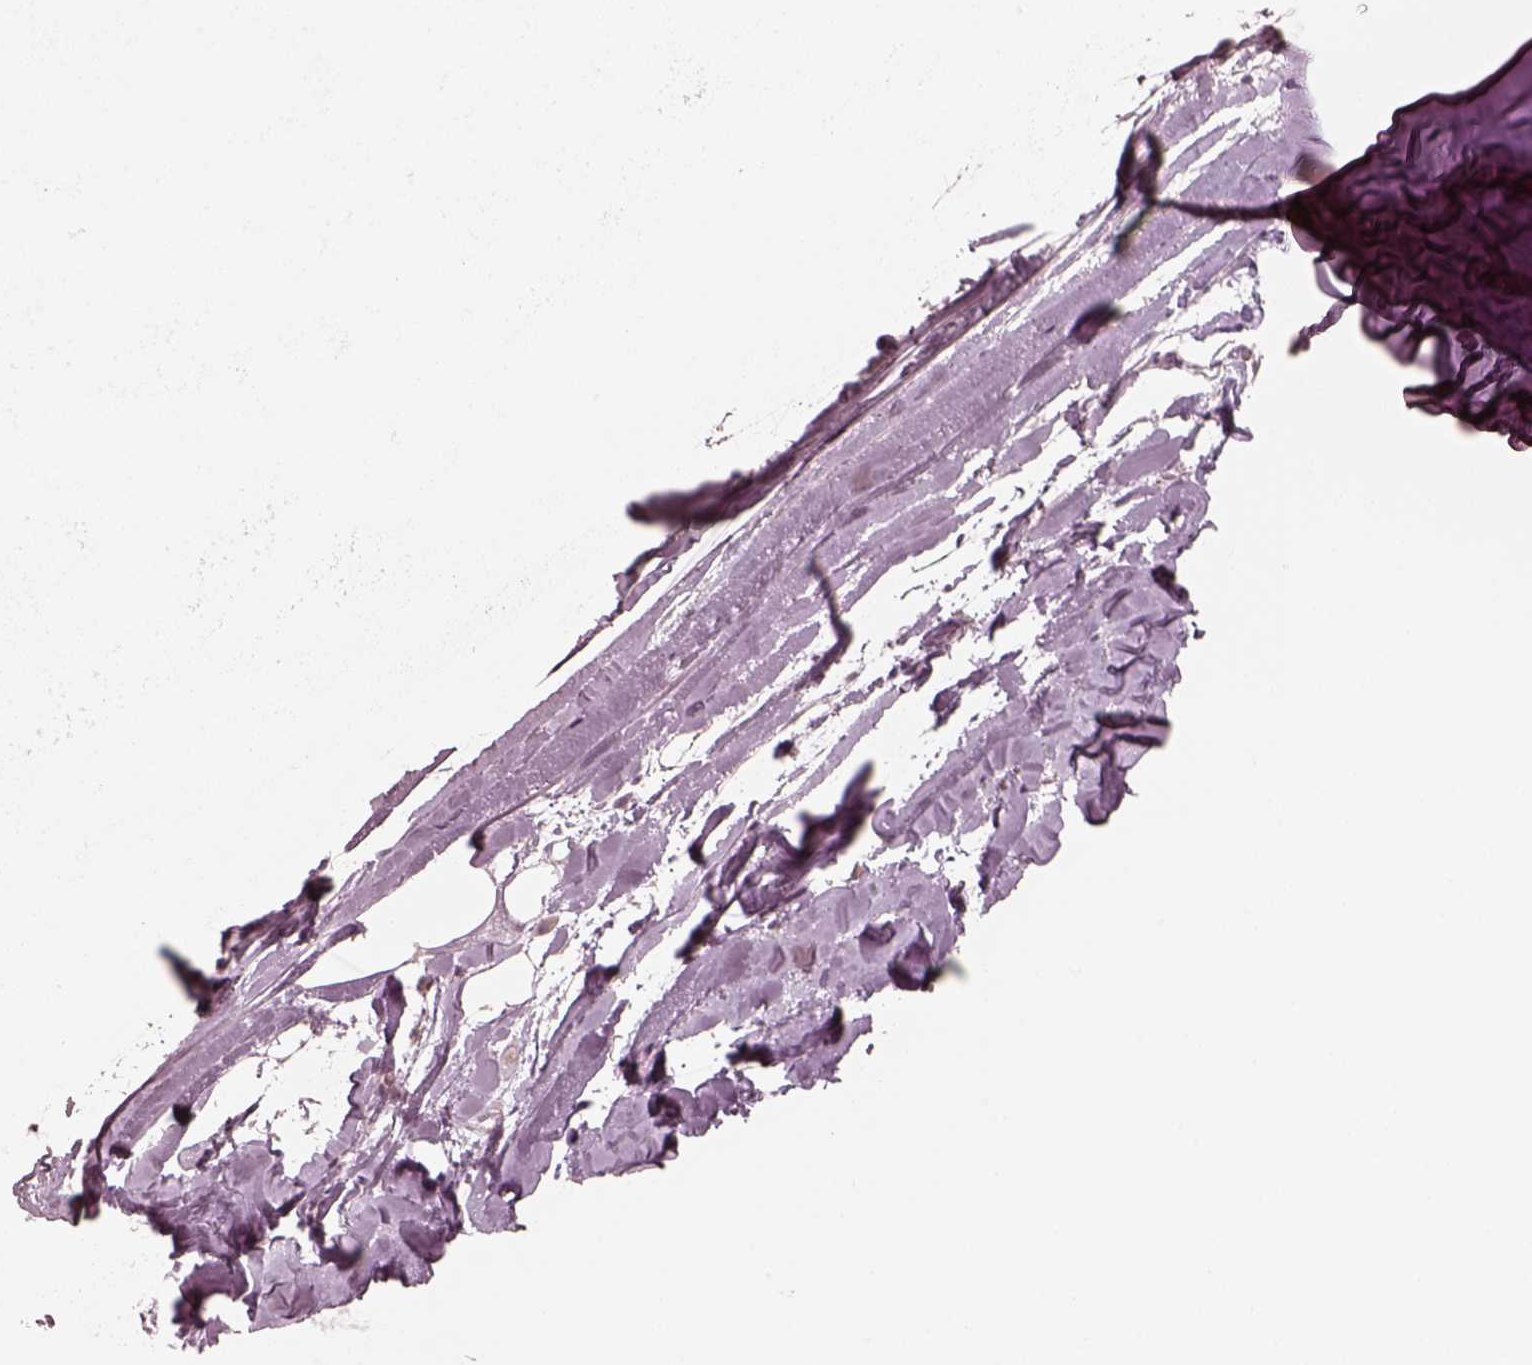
{"staining": {"intensity": "negative", "quantity": "none", "location": "none"}, "tissue": "adipose tissue", "cell_type": "Adipocytes", "image_type": "normal", "snomed": [{"axis": "morphology", "description": "Normal tissue, NOS"}, {"axis": "morphology", "description": "Squamous cell carcinoma, NOS"}, {"axis": "topography", "description": "Cartilage tissue"}, {"axis": "topography", "description": "Bronchus"}, {"axis": "topography", "description": "Lung"}], "caption": "Immunohistochemistry (IHC) of normal human adipose tissue demonstrates no staining in adipocytes.", "gene": "IQCB1", "patient": {"sex": "male", "age": 66}}